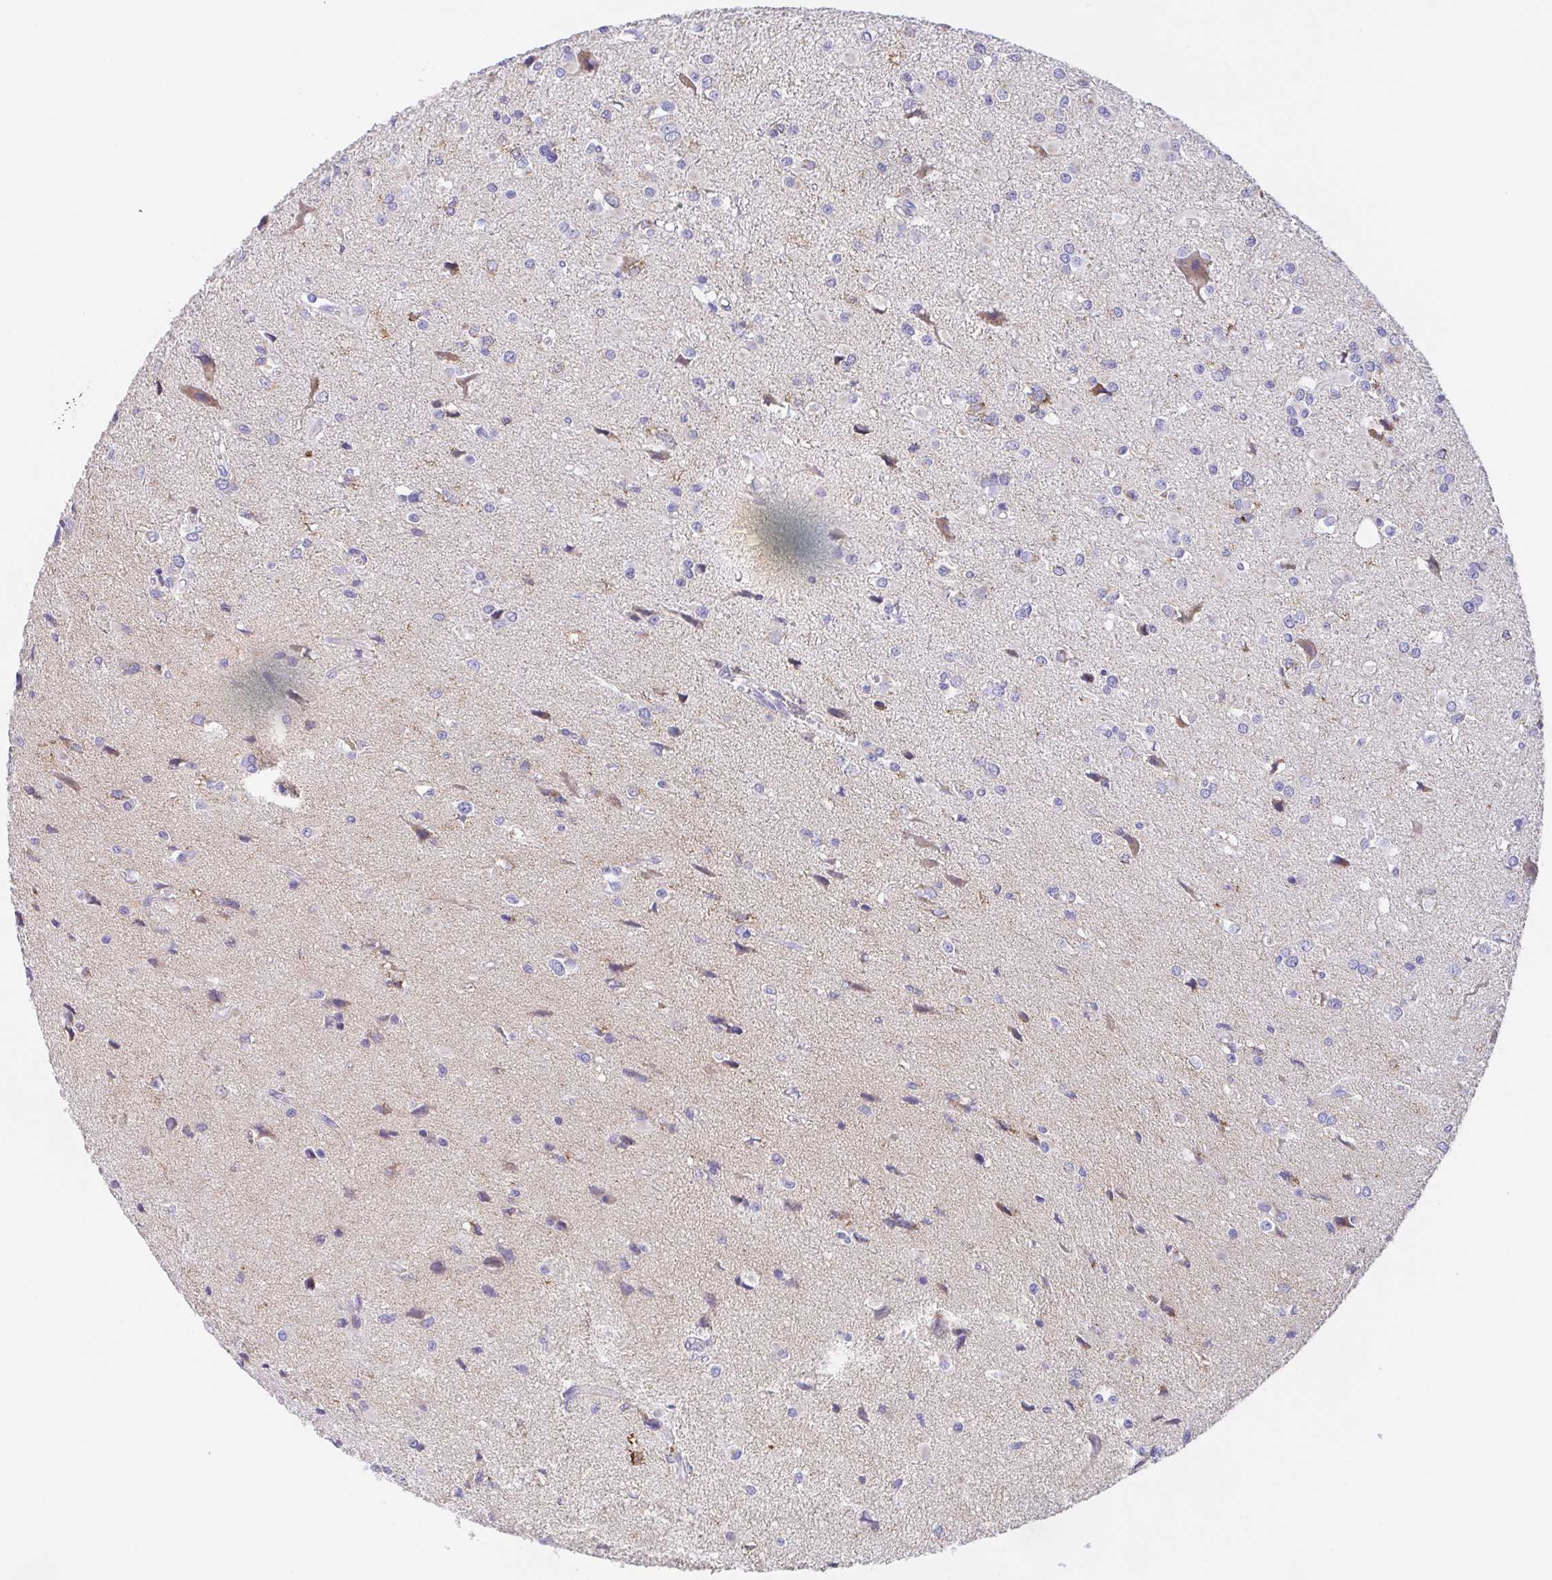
{"staining": {"intensity": "negative", "quantity": "none", "location": "none"}, "tissue": "glioma", "cell_type": "Tumor cells", "image_type": "cancer", "snomed": [{"axis": "morphology", "description": "Glioma, malignant, High grade"}, {"axis": "topography", "description": "Brain"}], "caption": "Immunohistochemistry (IHC) of human glioma demonstrates no expression in tumor cells. Brightfield microscopy of immunohistochemistry (IHC) stained with DAB (3,3'-diaminobenzidine) (brown) and hematoxylin (blue), captured at high magnification.", "gene": "SCG3", "patient": {"sex": "male", "age": 54}}